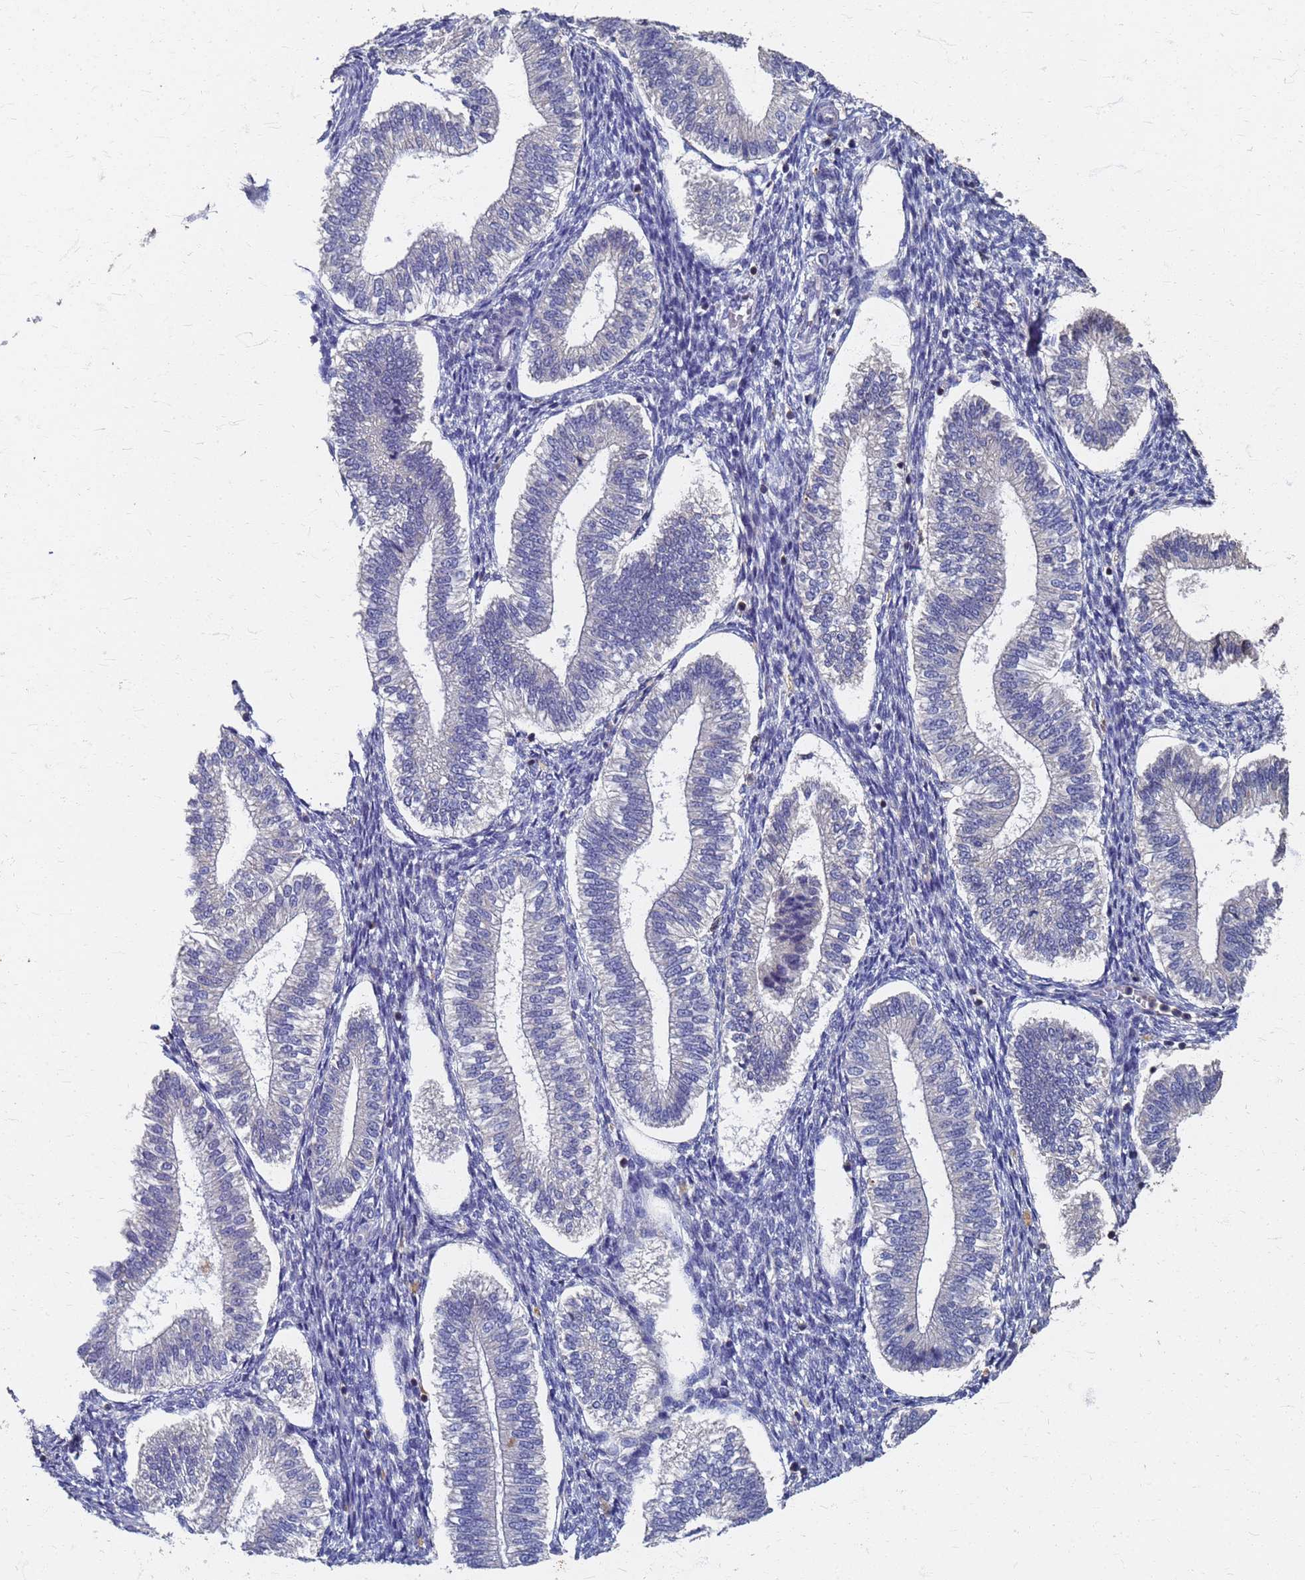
{"staining": {"intensity": "weak", "quantity": "<25%", "location": "cytoplasmic/membranous"}, "tissue": "endometrium", "cell_type": "Cells in endometrial stroma", "image_type": "normal", "snomed": [{"axis": "morphology", "description": "Normal tissue, NOS"}, {"axis": "topography", "description": "Endometrium"}], "caption": "Immunohistochemical staining of normal human endometrium reveals no significant expression in cells in endometrial stroma.", "gene": "KRCC1", "patient": {"sex": "female", "age": 25}}